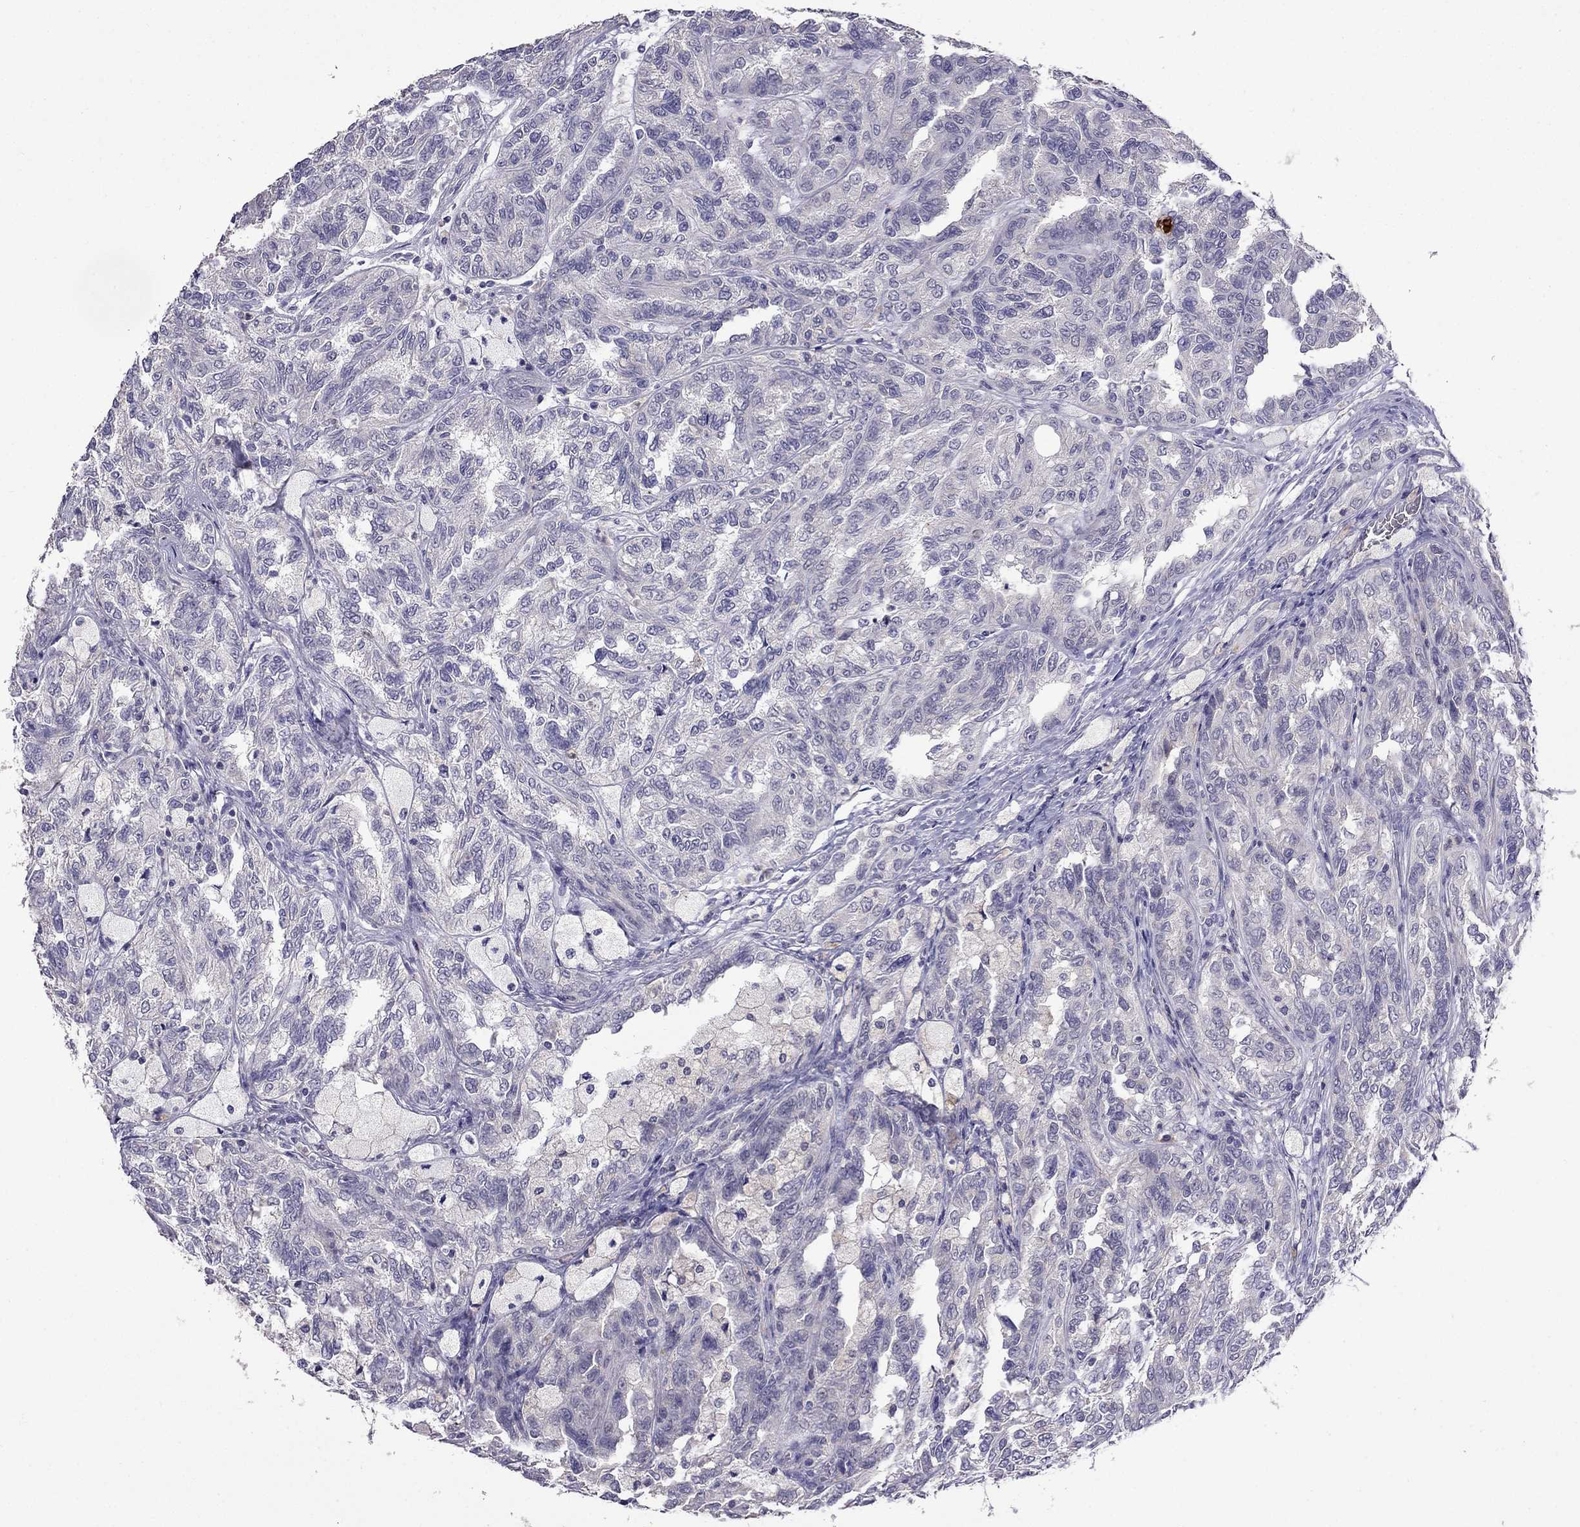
{"staining": {"intensity": "negative", "quantity": "none", "location": "none"}, "tissue": "renal cancer", "cell_type": "Tumor cells", "image_type": "cancer", "snomed": [{"axis": "morphology", "description": "Adenocarcinoma, NOS"}, {"axis": "topography", "description": "Kidney"}], "caption": "Immunohistochemistry (IHC) photomicrograph of neoplastic tissue: renal cancer stained with DAB displays no significant protein positivity in tumor cells.", "gene": "AQP9", "patient": {"sex": "male", "age": 79}}